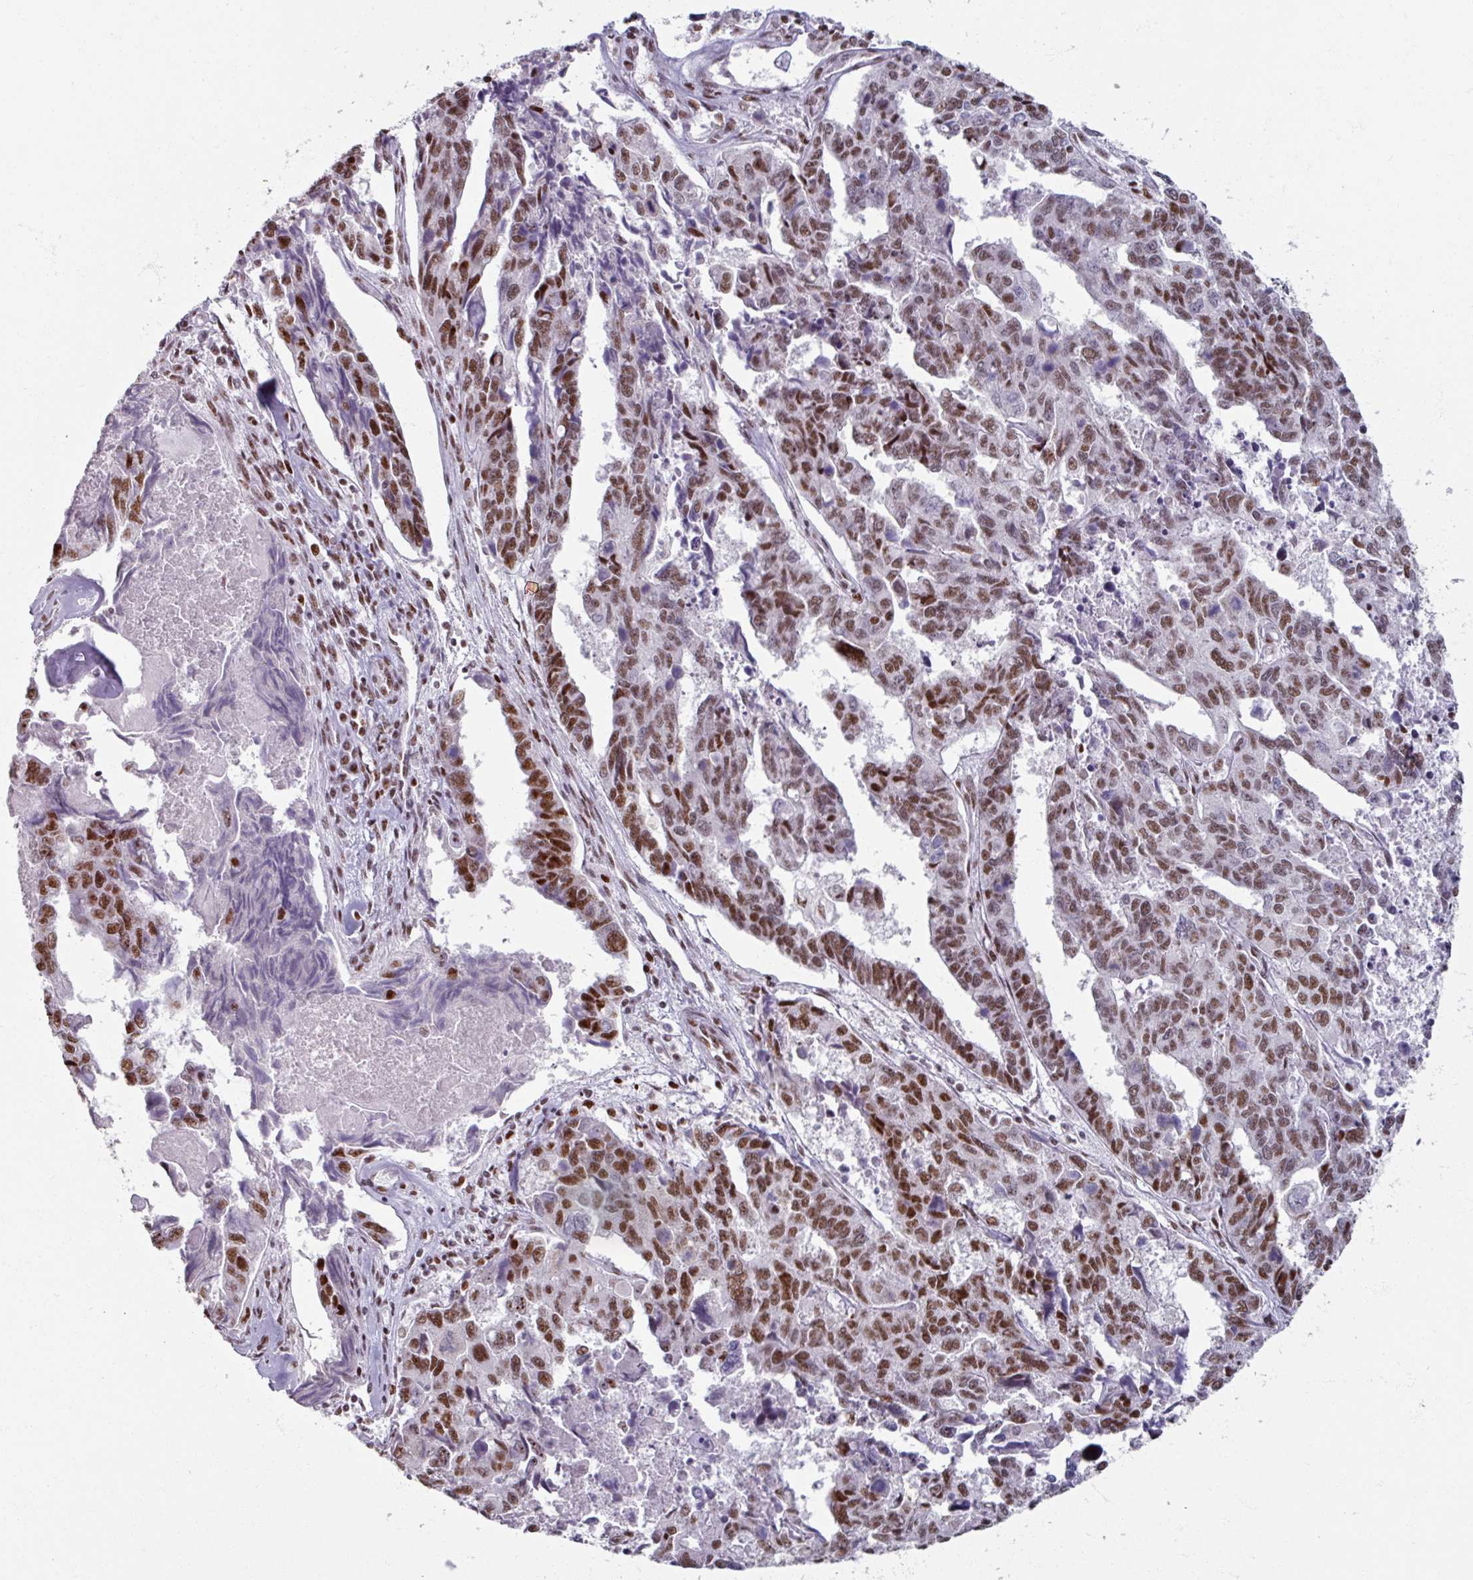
{"staining": {"intensity": "strong", "quantity": ">75%", "location": "nuclear"}, "tissue": "endometrial cancer", "cell_type": "Tumor cells", "image_type": "cancer", "snomed": [{"axis": "morphology", "description": "Adenocarcinoma, NOS"}, {"axis": "topography", "description": "Endometrium"}], "caption": "Protein expression analysis of endometrial cancer exhibits strong nuclear staining in about >75% of tumor cells.", "gene": "ADAR", "patient": {"sex": "female", "age": 73}}